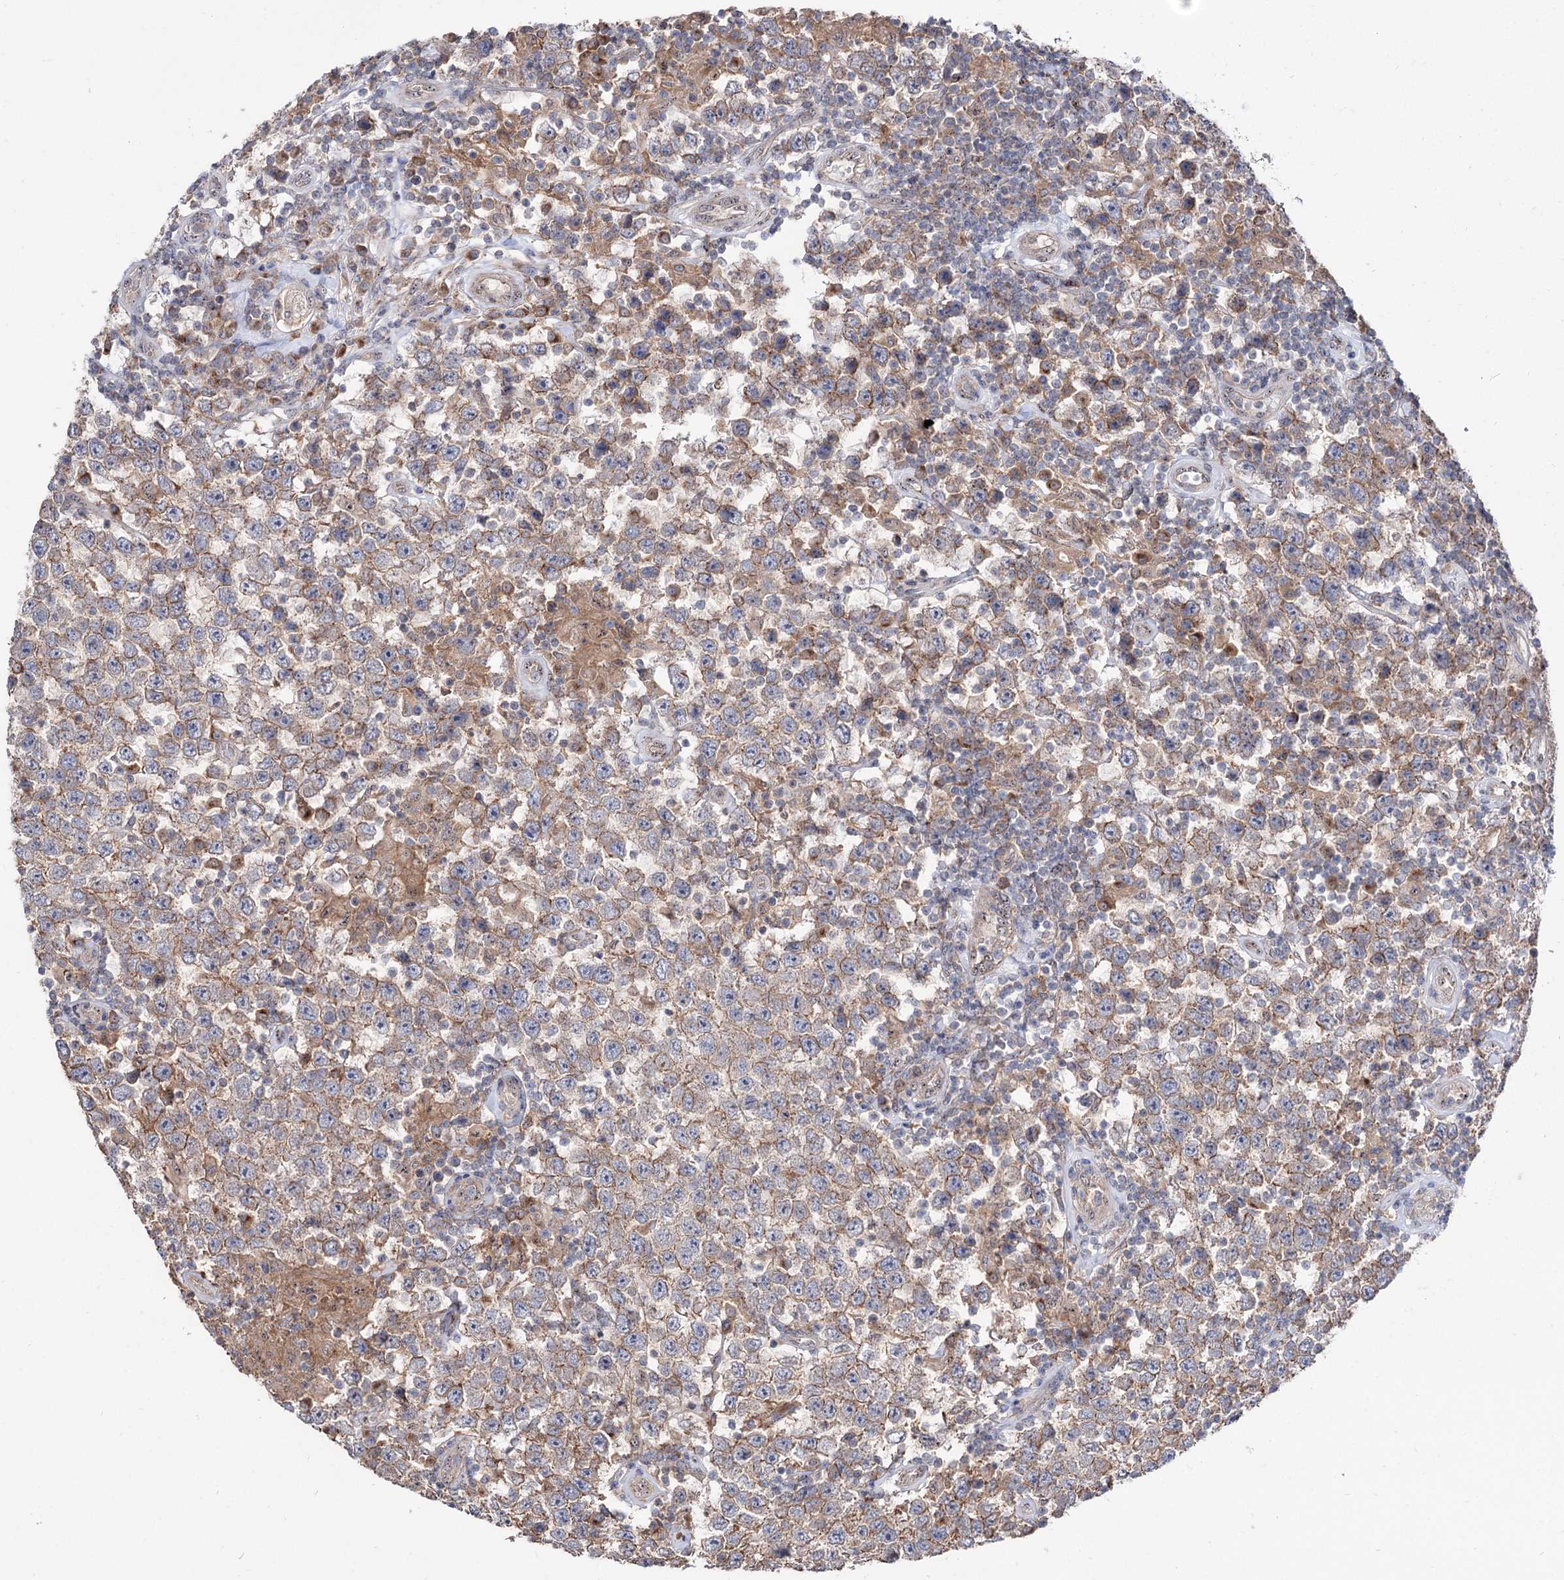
{"staining": {"intensity": "moderate", "quantity": "25%-75%", "location": "cytoplasmic/membranous"}, "tissue": "testis cancer", "cell_type": "Tumor cells", "image_type": "cancer", "snomed": [{"axis": "morphology", "description": "Normal tissue, NOS"}, {"axis": "morphology", "description": "Urothelial carcinoma, High grade"}, {"axis": "morphology", "description": "Seminoma, NOS"}, {"axis": "morphology", "description": "Carcinoma, Embryonal, NOS"}, {"axis": "topography", "description": "Urinary bladder"}, {"axis": "topography", "description": "Testis"}], "caption": "This is an image of immunohistochemistry staining of urothelial carcinoma (high-grade) (testis), which shows moderate expression in the cytoplasmic/membranous of tumor cells.", "gene": "SEC24A", "patient": {"sex": "male", "age": 41}}